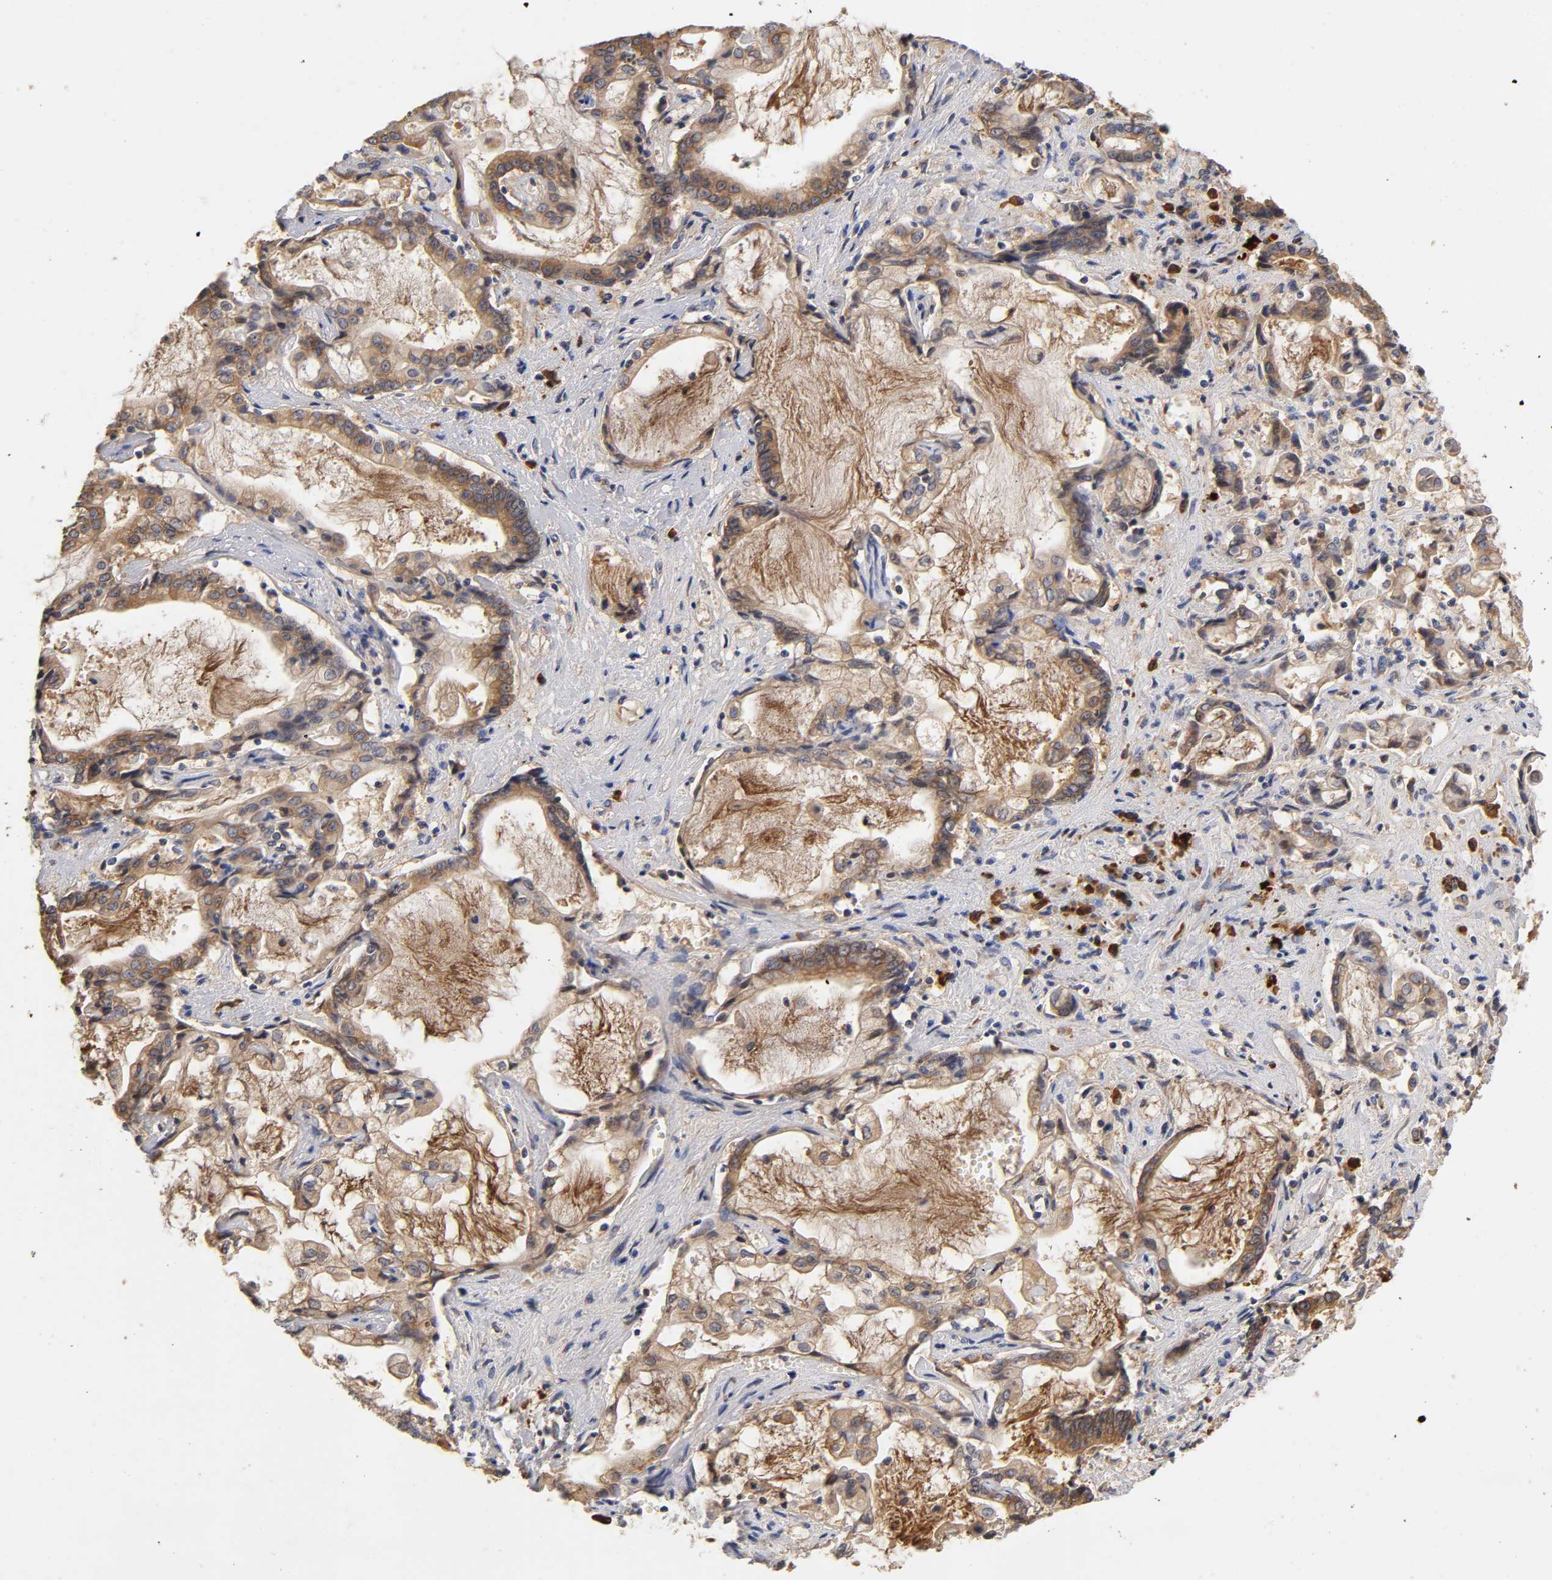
{"staining": {"intensity": "moderate", "quantity": ">75%", "location": "cytoplasmic/membranous"}, "tissue": "liver cancer", "cell_type": "Tumor cells", "image_type": "cancer", "snomed": [{"axis": "morphology", "description": "Cholangiocarcinoma"}, {"axis": "topography", "description": "Liver"}], "caption": "This is a photomicrograph of immunohistochemistry staining of liver cancer, which shows moderate positivity in the cytoplasmic/membranous of tumor cells.", "gene": "RPS29", "patient": {"sex": "male", "age": 57}}